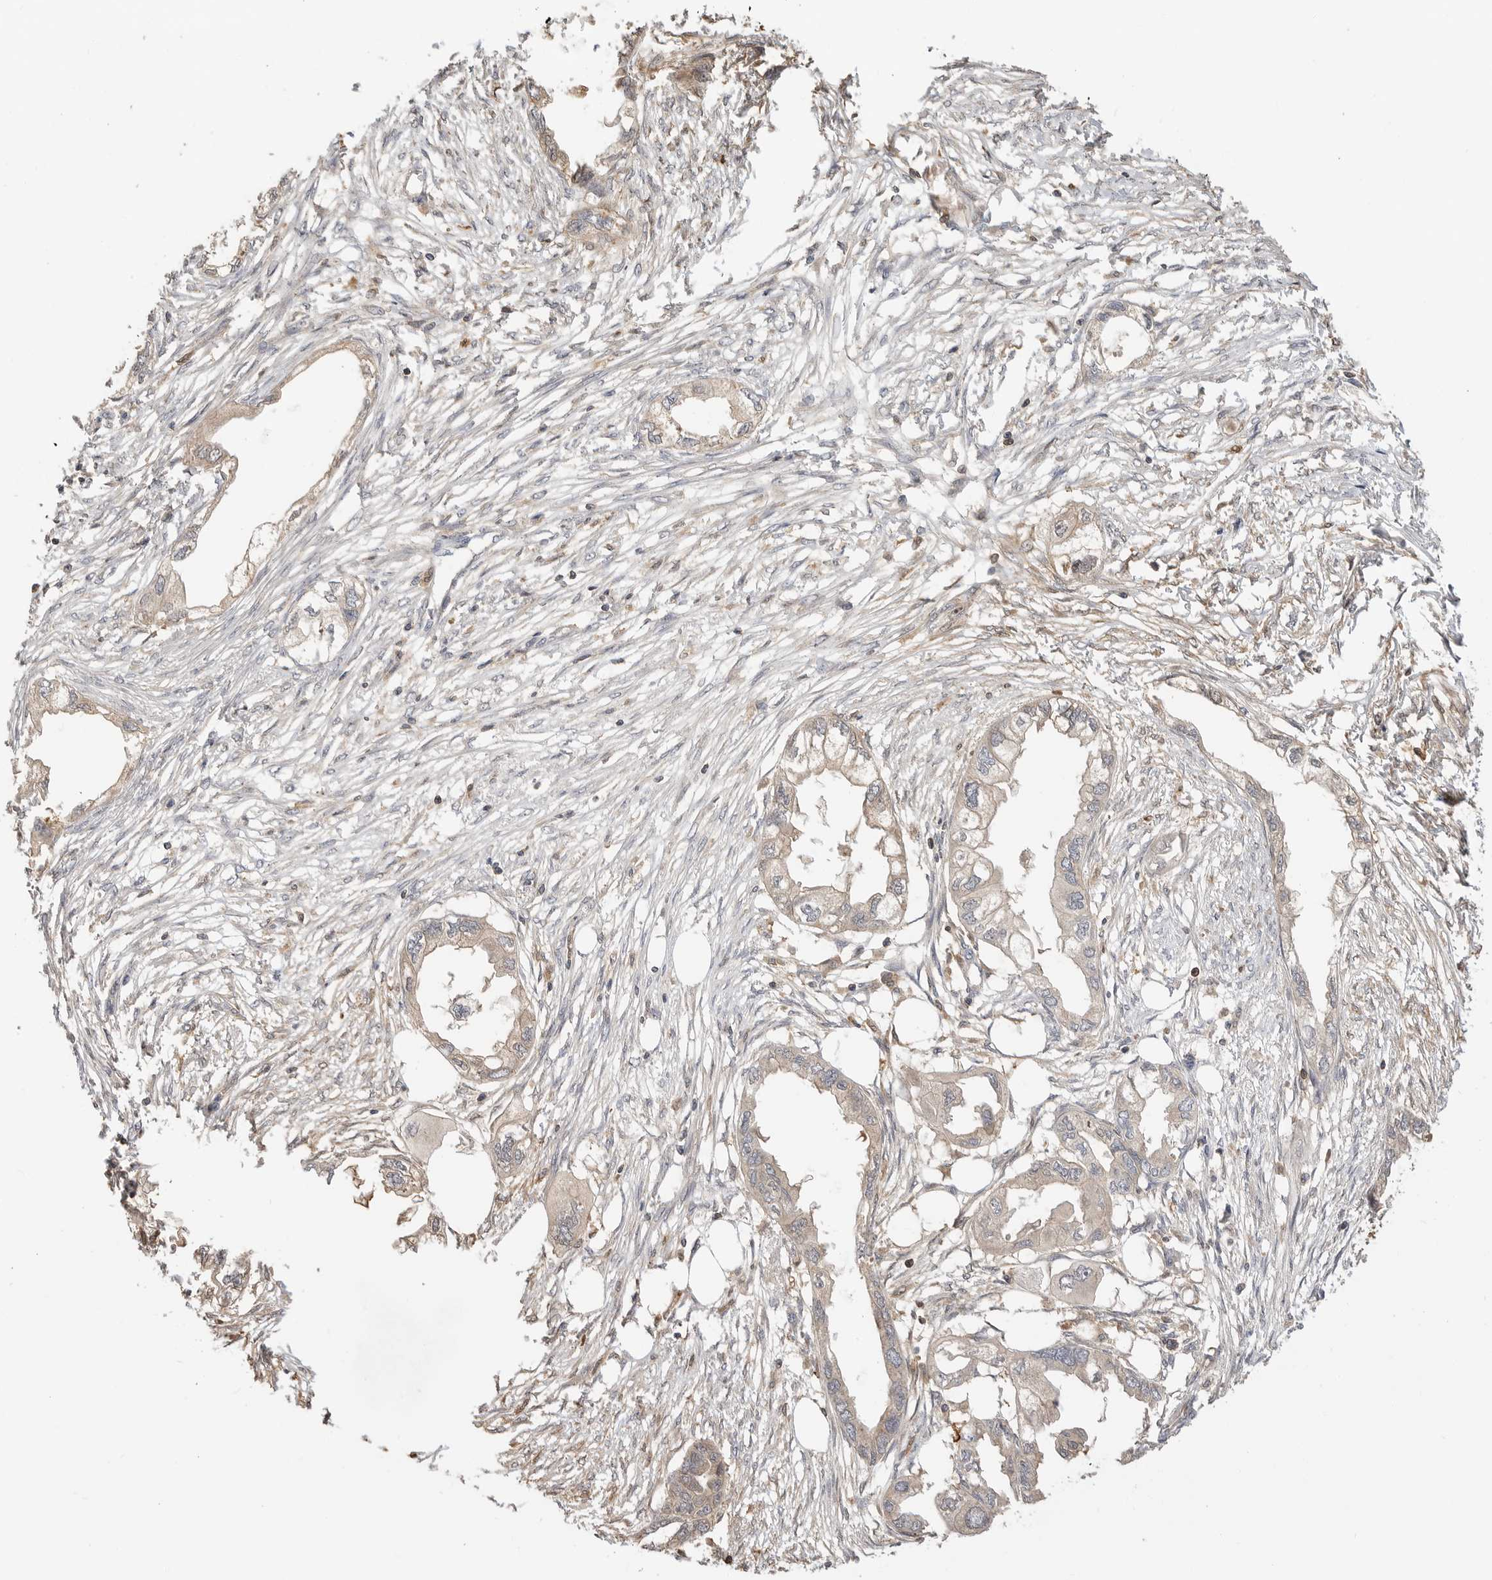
{"staining": {"intensity": "weak", "quantity": "<25%", "location": "cytoplasmic/membranous"}, "tissue": "endometrial cancer", "cell_type": "Tumor cells", "image_type": "cancer", "snomed": [{"axis": "morphology", "description": "Adenocarcinoma, NOS"}, {"axis": "morphology", "description": "Adenocarcinoma, metastatic, NOS"}, {"axis": "topography", "description": "Adipose tissue"}, {"axis": "topography", "description": "Endometrium"}], "caption": "Immunohistochemistry (IHC) image of human endometrial cancer stained for a protein (brown), which shows no positivity in tumor cells.", "gene": "CLDN12", "patient": {"sex": "female", "age": 67}}